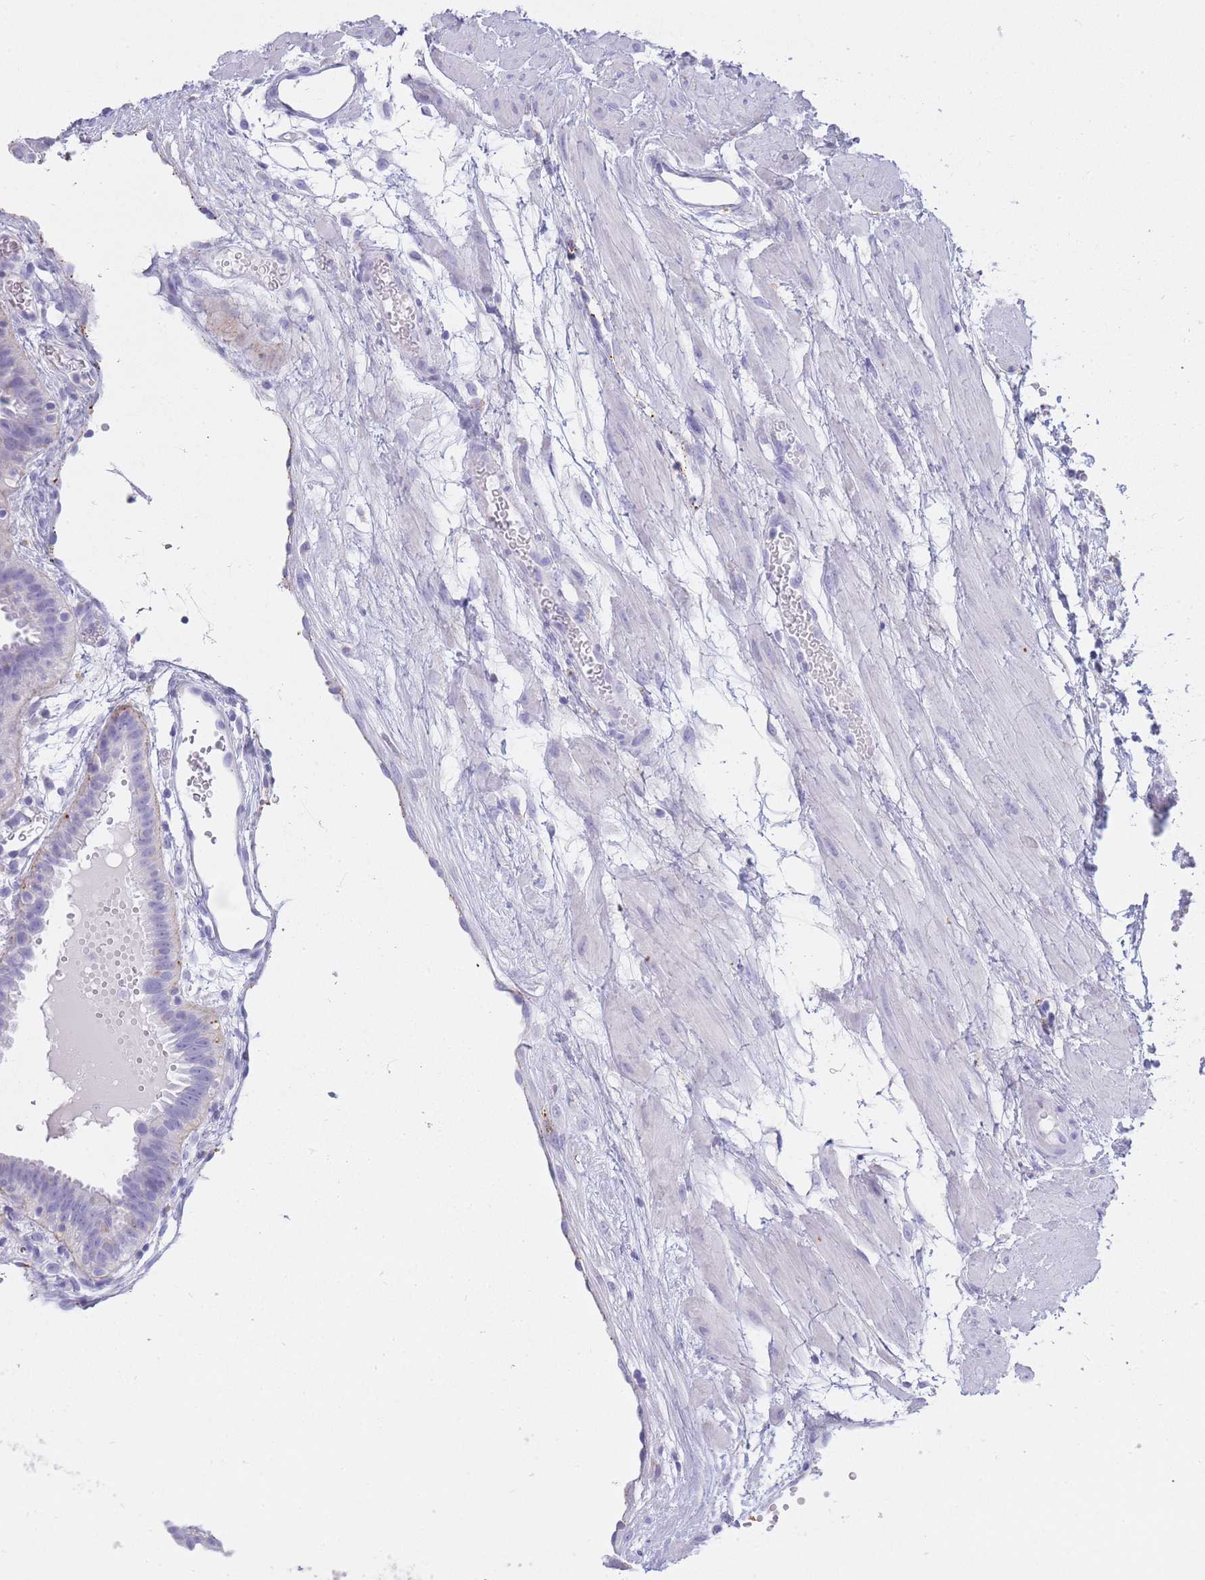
{"staining": {"intensity": "negative", "quantity": "none", "location": "none"}, "tissue": "fallopian tube", "cell_type": "Glandular cells", "image_type": "normal", "snomed": [{"axis": "morphology", "description": "Normal tissue, NOS"}, {"axis": "topography", "description": "Fallopian tube"}], "caption": "Micrograph shows no significant protein staining in glandular cells of benign fallopian tube.", "gene": "GAA", "patient": {"sex": "female", "age": 37}}